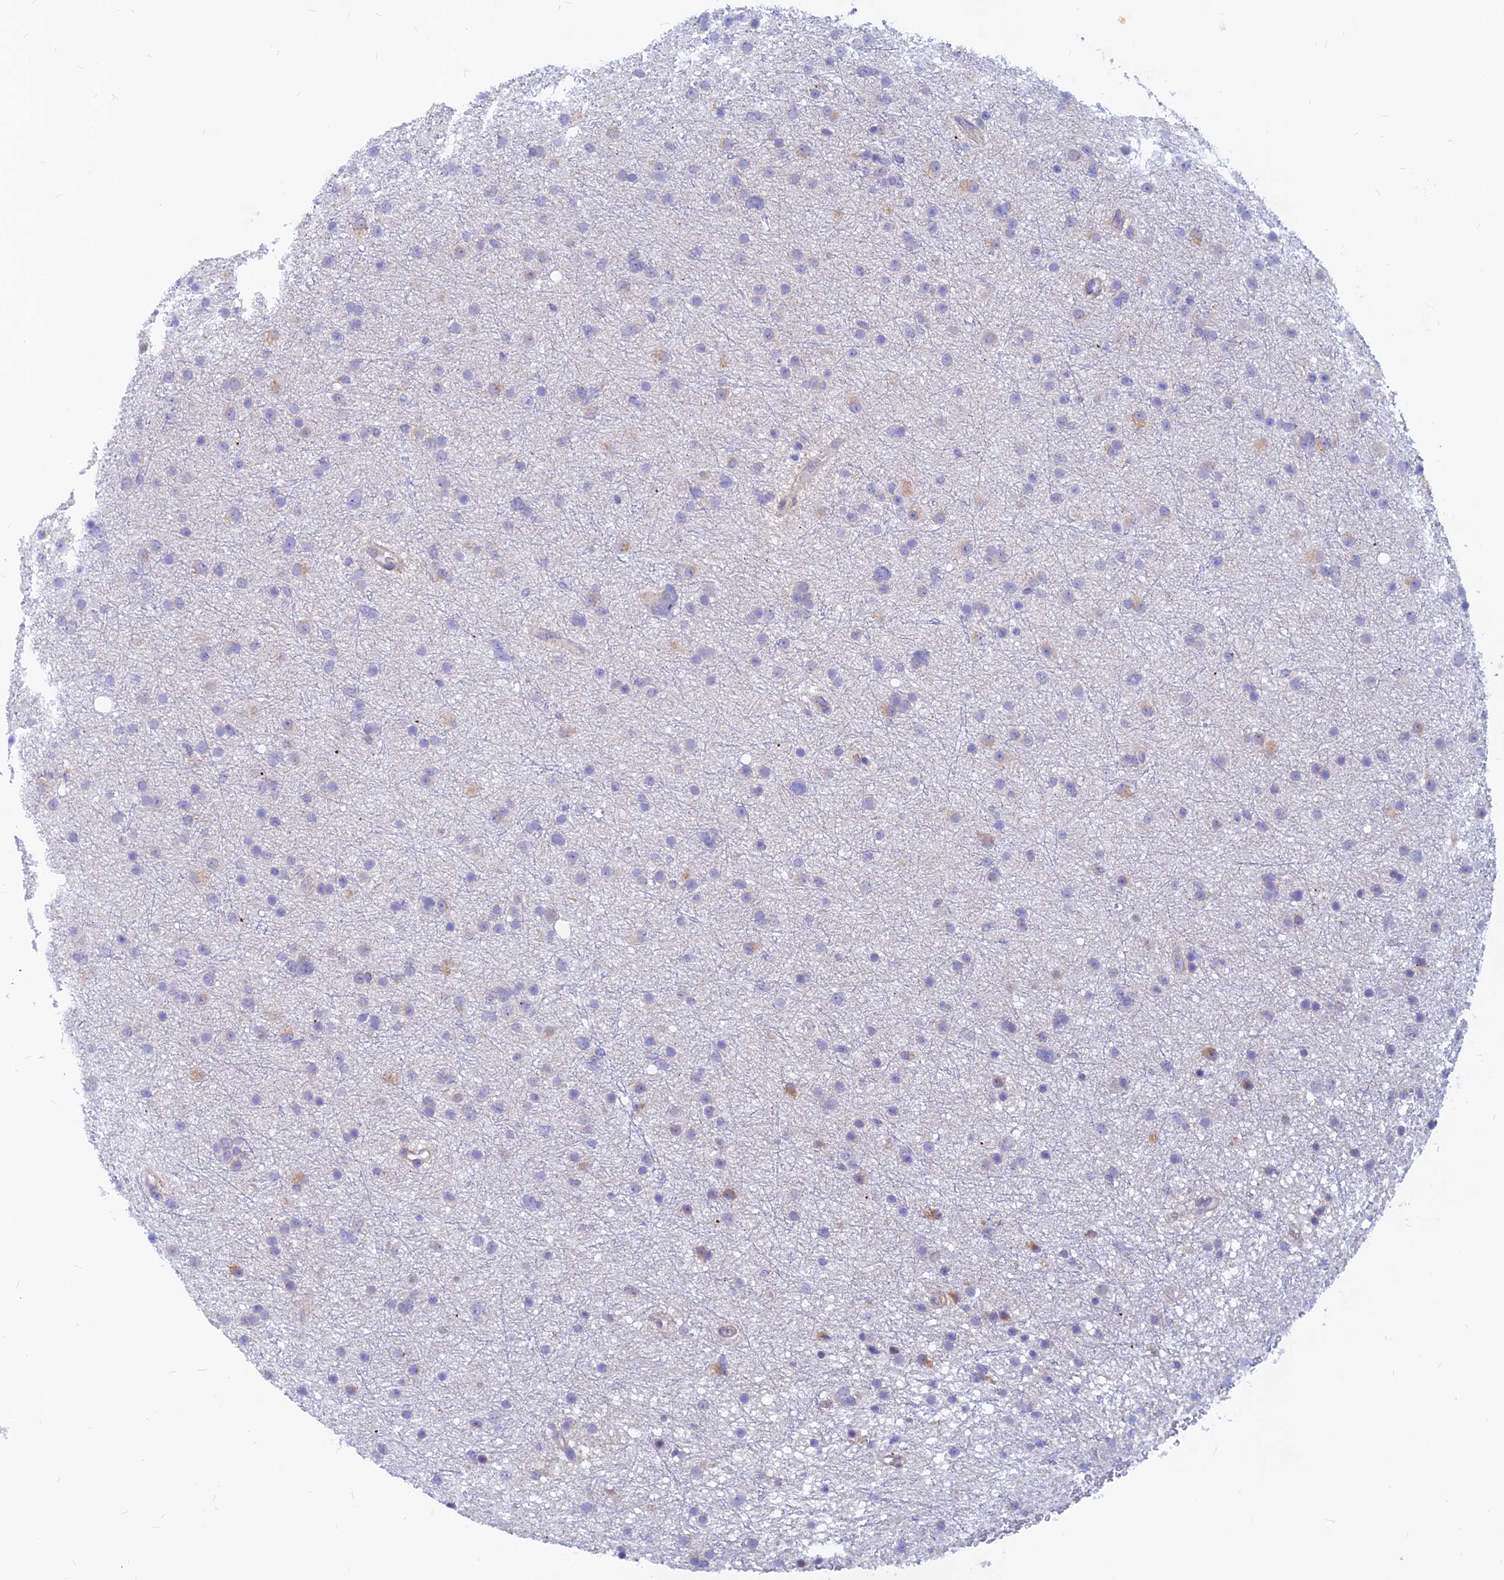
{"staining": {"intensity": "weak", "quantity": "<25%", "location": "cytoplasmic/membranous"}, "tissue": "glioma", "cell_type": "Tumor cells", "image_type": "cancer", "snomed": [{"axis": "morphology", "description": "Glioma, malignant, Low grade"}, {"axis": "topography", "description": "Cerebral cortex"}], "caption": "Malignant glioma (low-grade) was stained to show a protein in brown. There is no significant staining in tumor cells. (Stains: DAB (3,3'-diaminobenzidine) immunohistochemistry (IHC) with hematoxylin counter stain, Microscopy: brightfield microscopy at high magnification).", "gene": "DNAJC16", "patient": {"sex": "female", "age": 39}}